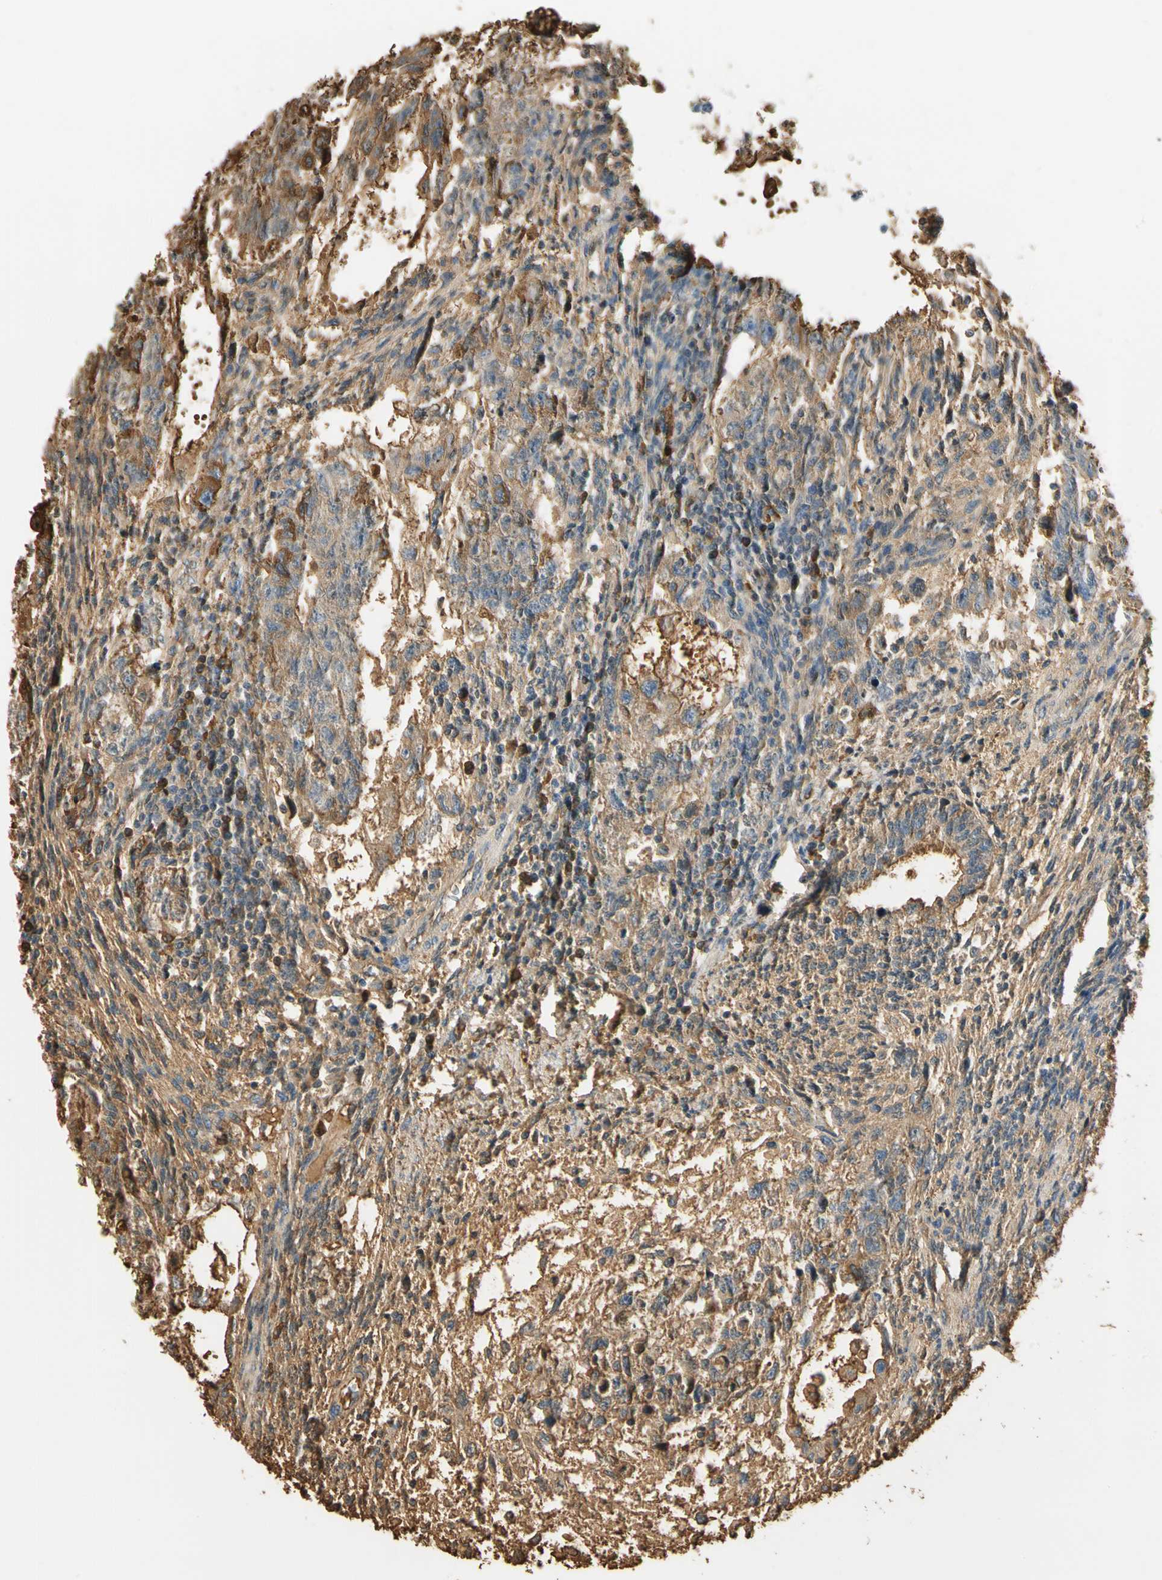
{"staining": {"intensity": "moderate", "quantity": ">75%", "location": "cytoplasmic/membranous"}, "tissue": "testis cancer", "cell_type": "Tumor cells", "image_type": "cancer", "snomed": [{"axis": "morphology", "description": "Normal tissue, NOS"}, {"axis": "morphology", "description": "Carcinoma, Embryonal, NOS"}, {"axis": "topography", "description": "Testis"}], "caption": "This is a photomicrograph of immunohistochemistry (IHC) staining of testis cancer, which shows moderate positivity in the cytoplasmic/membranous of tumor cells.", "gene": "LAMB3", "patient": {"sex": "male", "age": 36}}